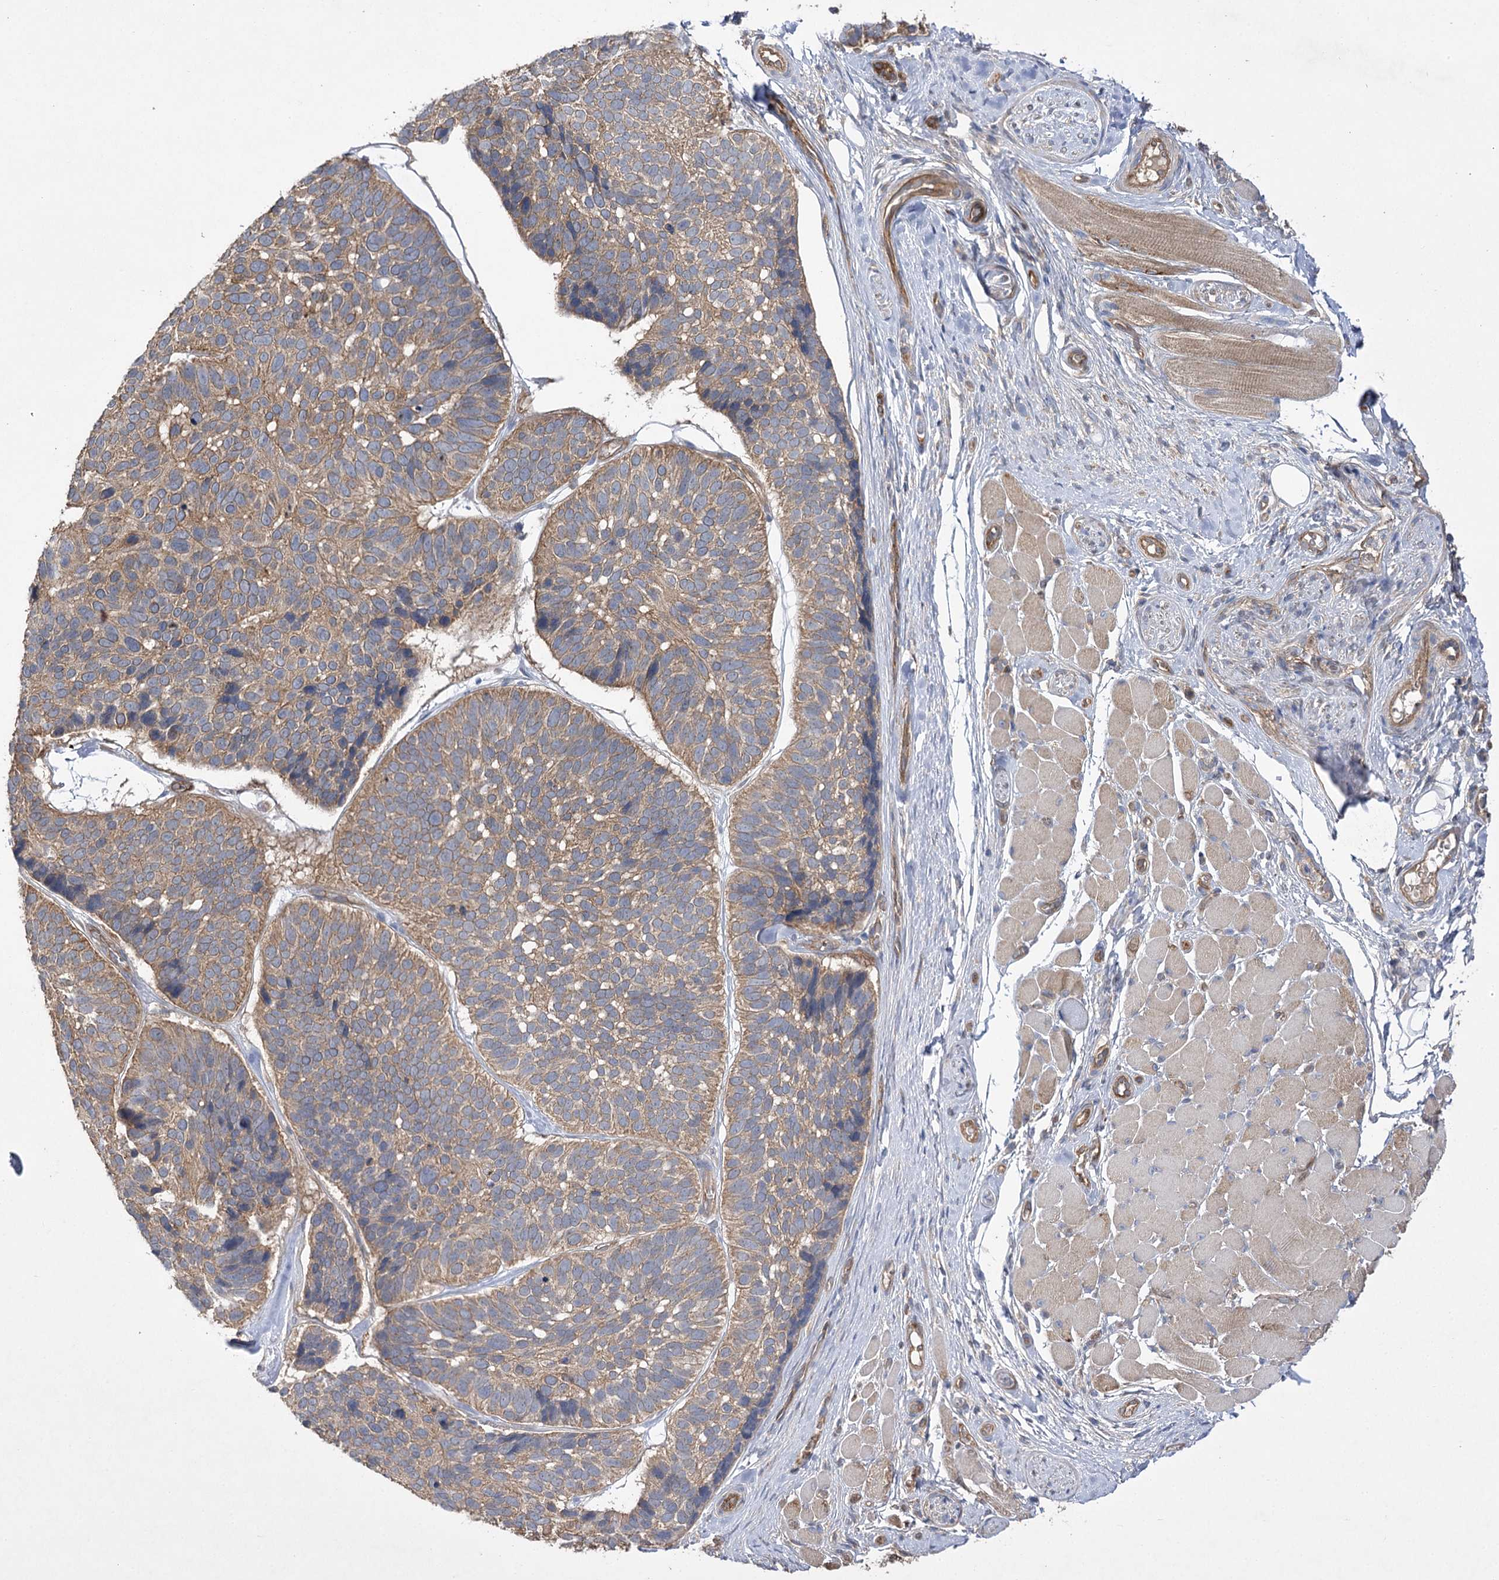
{"staining": {"intensity": "moderate", "quantity": ">75%", "location": "cytoplasmic/membranous"}, "tissue": "skin cancer", "cell_type": "Tumor cells", "image_type": "cancer", "snomed": [{"axis": "morphology", "description": "Basal cell carcinoma"}, {"axis": "topography", "description": "Skin"}], "caption": "Tumor cells exhibit moderate cytoplasmic/membranous positivity in about >75% of cells in basal cell carcinoma (skin).", "gene": "BCR", "patient": {"sex": "male", "age": 62}}